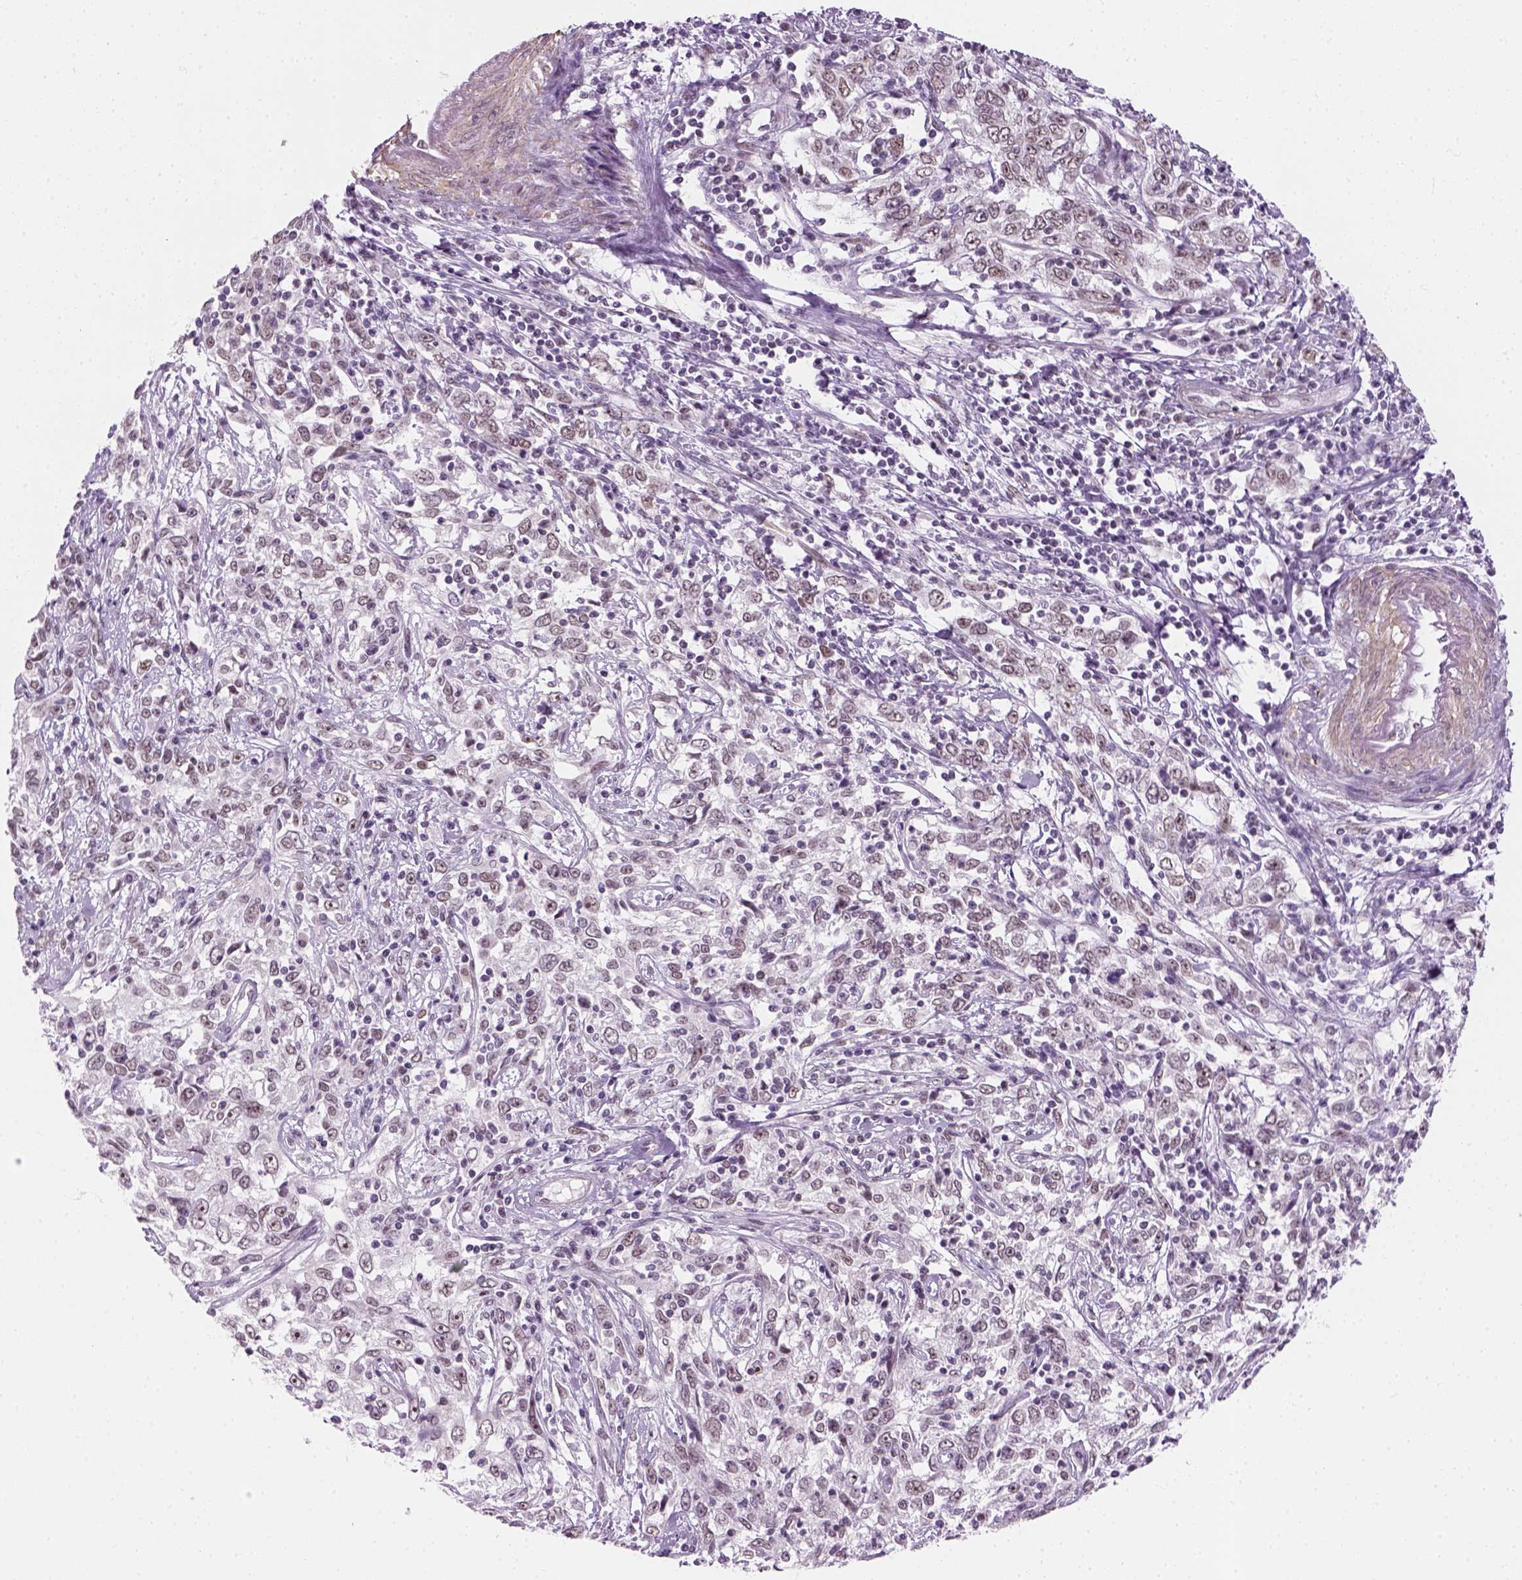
{"staining": {"intensity": "moderate", "quantity": ">75%", "location": "nuclear"}, "tissue": "cervical cancer", "cell_type": "Tumor cells", "image_type": "cancer", "snomed": [{"axis": "morphology", "description": "Adenocarcinoma, NOS"}, {"axis": "topography", "description": "Cervix"}], "caption": "IHC of human cervical cancer (adenocarcinoma) demonstrates medium levels of moderate nuclear positivity in about >75% of tumor cells. Using DAB (brown) and hematoxylin (blue) stains, captured at high magnification using brightfield microscopy.", "gene": "ZNF865", "patient": {"sex": "female", "age": 40}}